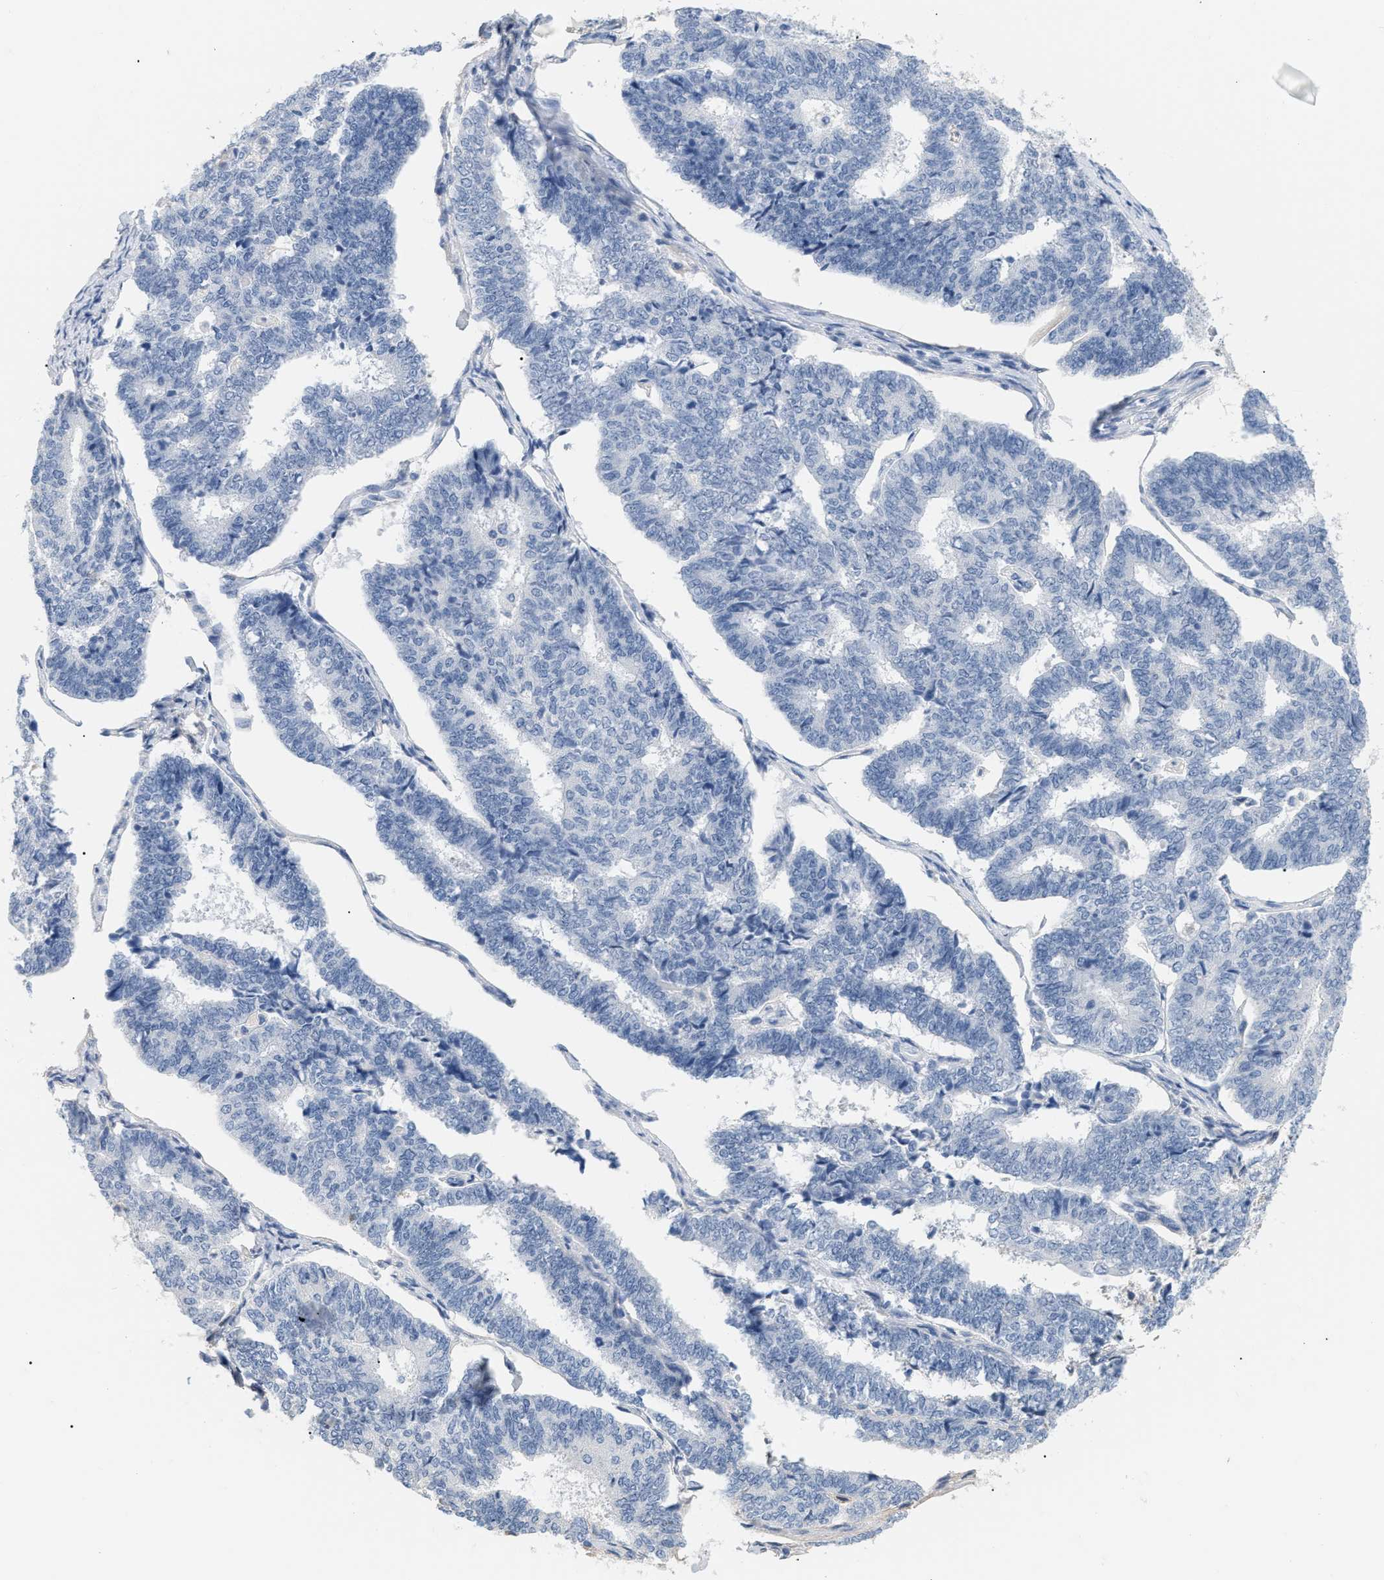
{"staining": {"intensity": "negative", "quantity": "none", "location": "none"}, "tissue": "endometrial cancer", "cell_type": "Tumor cells", "image_type": "cancer", "snomed": [{"axis": "morphology", "description": "Adenocarcinoma, NOS"}, {"axis": "topography", "description": "Endometrium"}], "caption": "IHC of human adenocarcinoma (endometrial) displays no staining in tumor cells. (Brightfield microscopy of DAB (3,3'-diaminobenzidine) immunohistochemistry (IHC) at high magnification).", "gene": "CFH", "patient": {"sex": "female", "age": 70}}